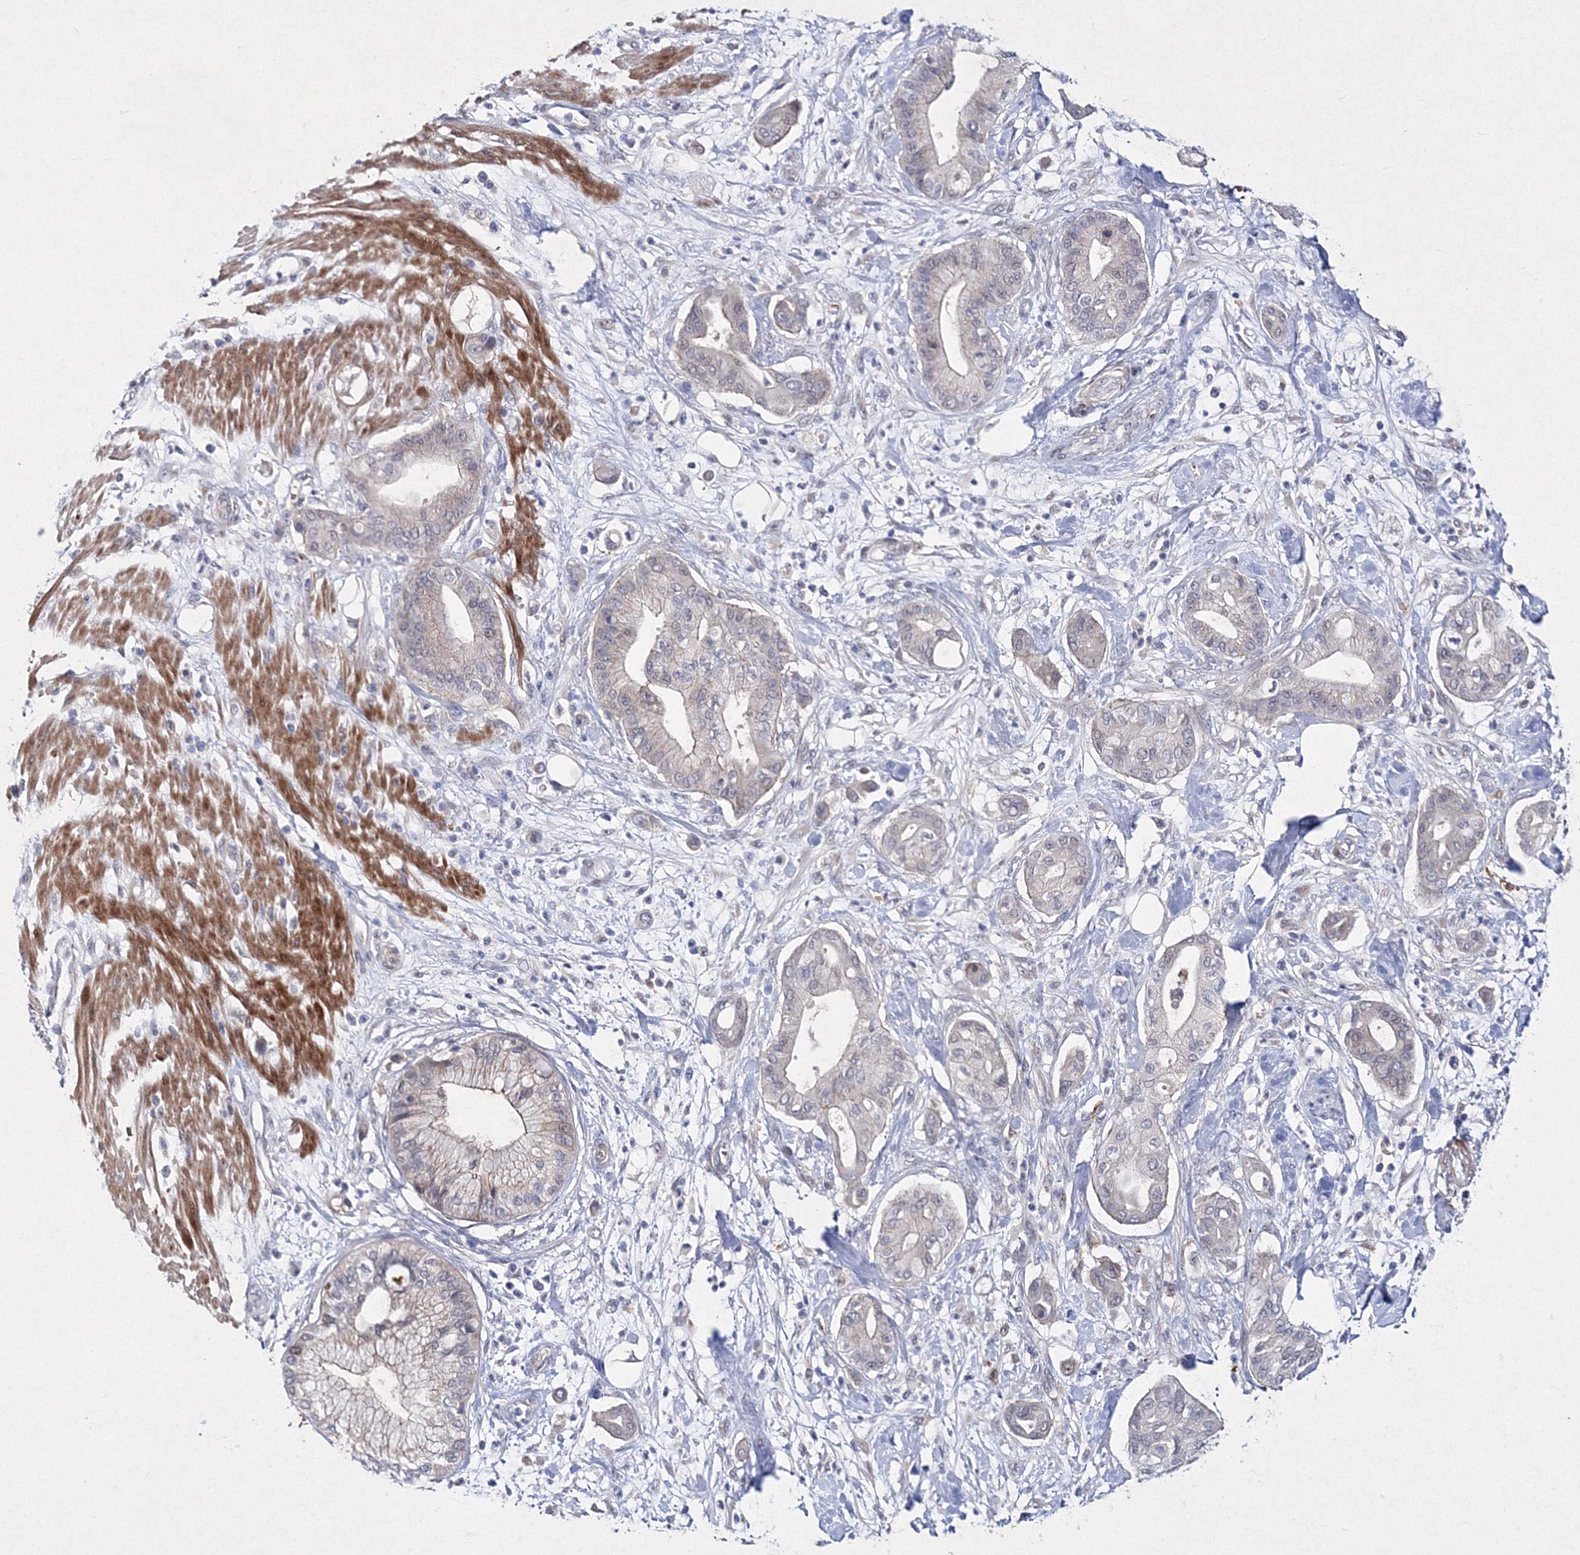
{"staining": {"intensity": "negative", "quantity": "none", "location": "none"}, "tissue": "pancreatic cancer", "cell_type": "Tumor cells", "image_type": "cancer", "snomed": [{"axis": "morphology", "description": "Adenocarcinoma, NOS"}, {"axis": "morphology", "description": "Adenocarcinoma, metastatic, NOS"}, {"axis": "topography", "description": "Lymph node"}, {"axis": "topography", "description": "Pancreas"}, {"axis": "topography", "description": "Duodenum"}], "caption": "This is a histopathology image of immunohistochemistry (IHC) staining of pancreatic metastatic adenocarcinoma, which shows no expression in tumor cells. (DAB immunohistochemistry visualized using brightfield microscopy, high magnification).", "gene": "C11orf52", "patient": {"sex": "female", "age": 64}}